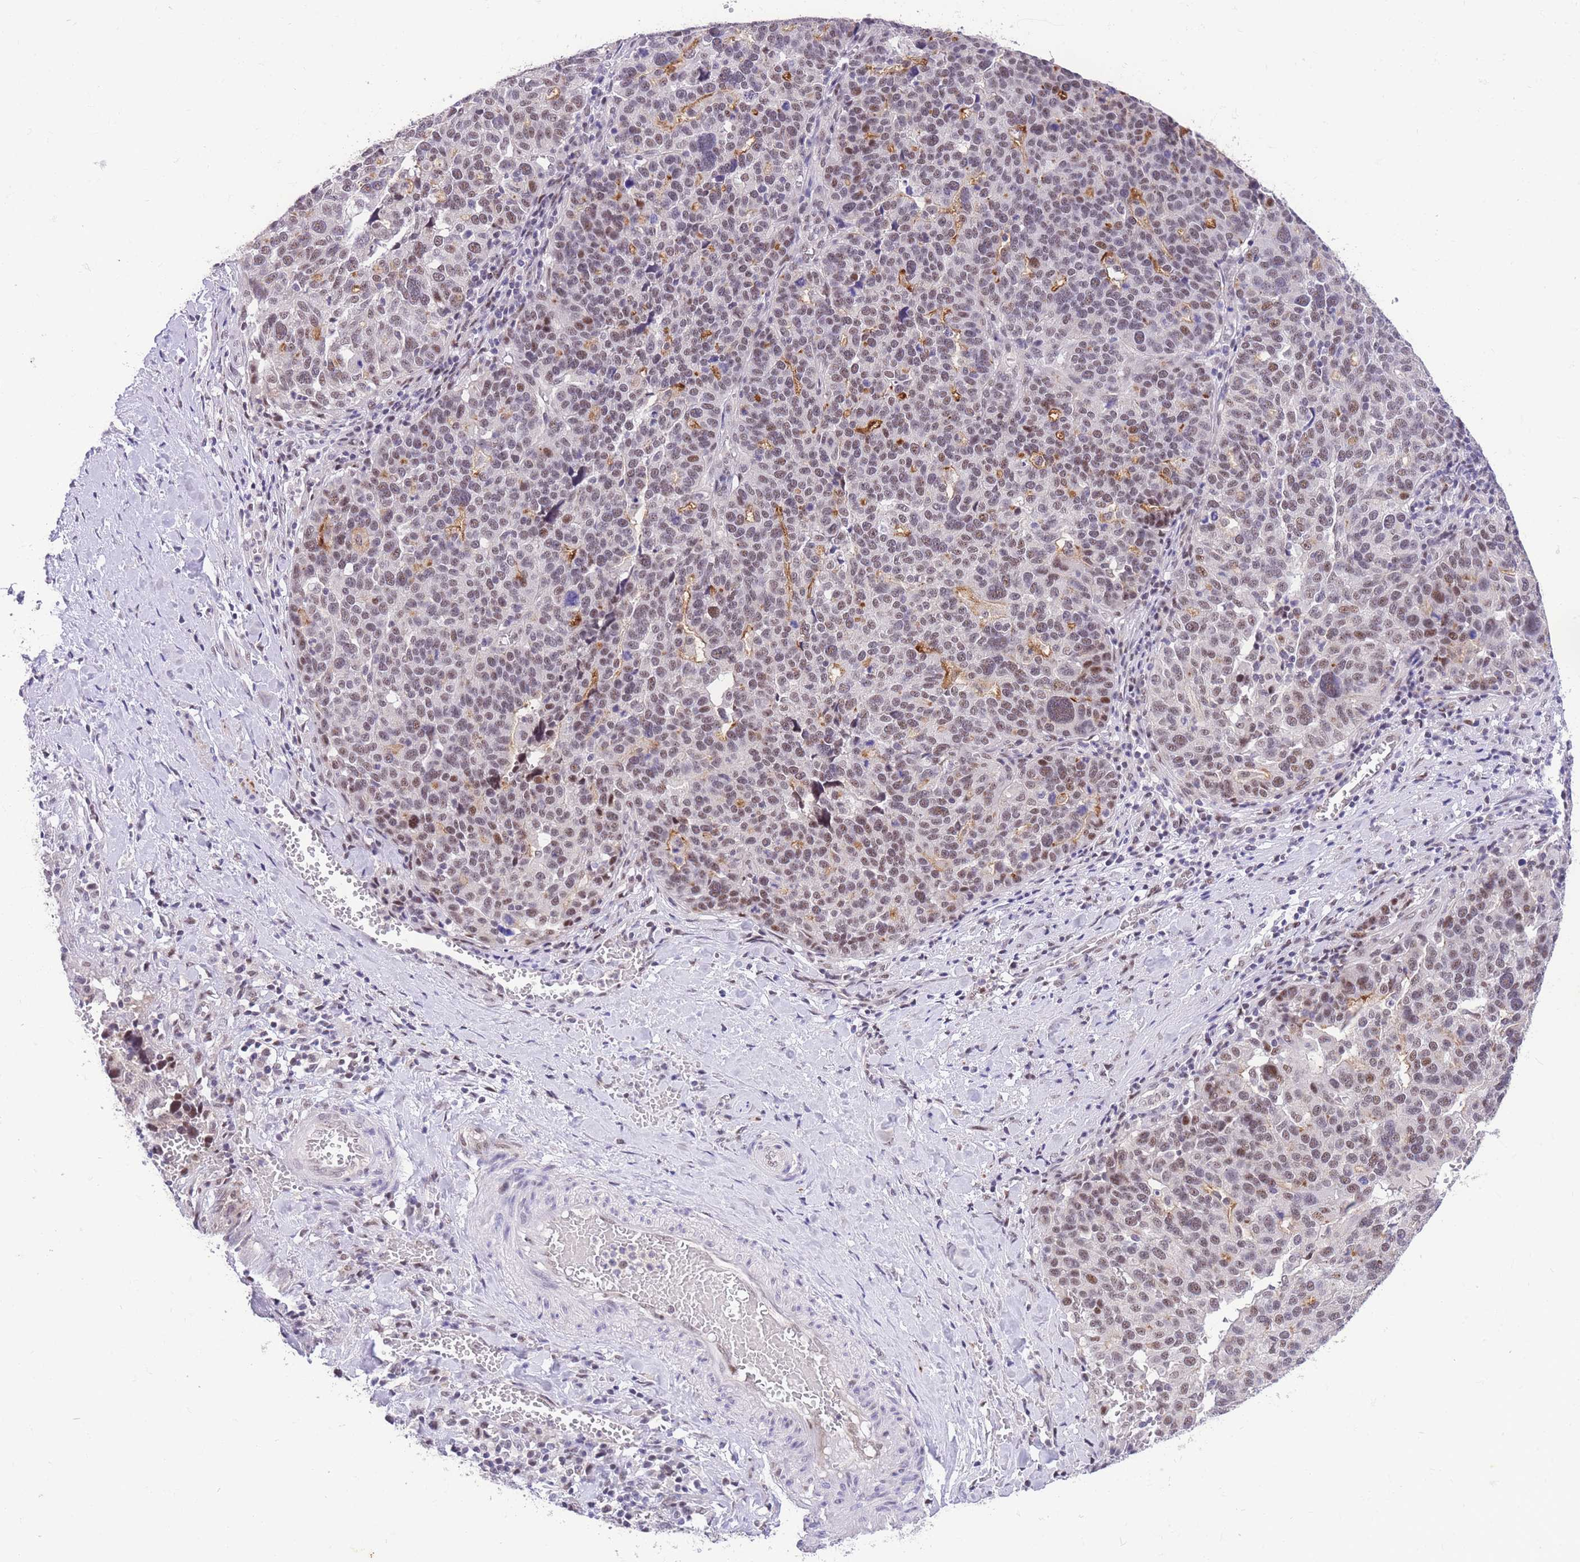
{"staining": {"intensity": "moderate", "quantity": ">75%", "location": "nuclear"}, "tissue": "ovarian cancer", "cell_type": "Tumor cells", "image_type": "cancer", "snomed": [{"axis": "morphology", "description": "Cystadenocarcinoma, serous, NOS"}, {"axis": "topography", "description": "Ovary"}], "caption": "Immunohistochemical staining of ovarian cancer demonstrates medium levels of moderate nuclear protein positivity in about >75% of tumor cells.", "gene": "SLC35F2", "patient": {"sex": "female", "age": 59}}